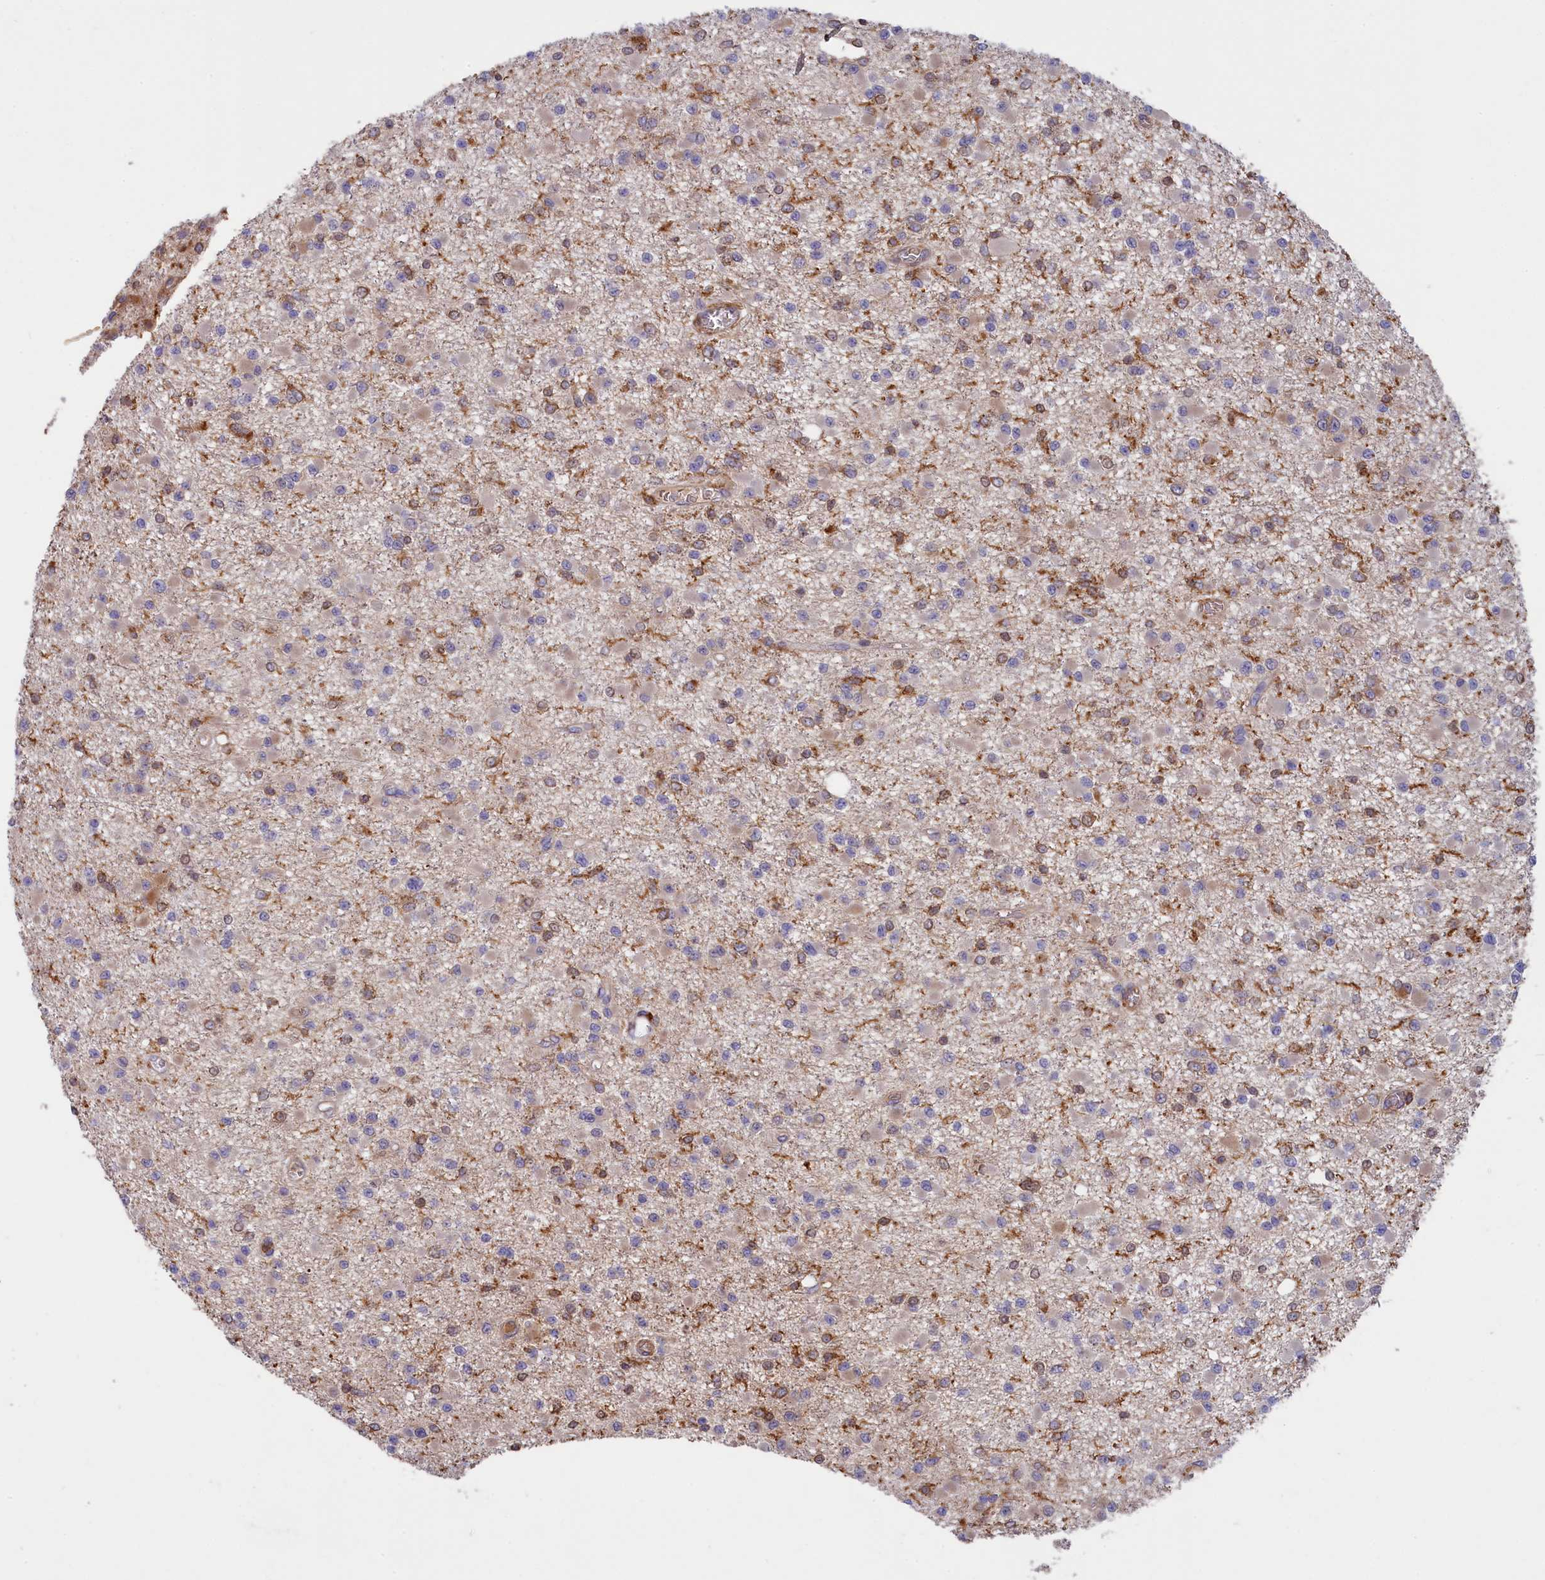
{"staining": {"intensity": "moderate", "quantity": "<25%", "location": "cytoplasmic/membranous"}, "tissue": "glioma", "cell_type": "Tumor cells", "image_type": "cancer", "snomed": [{"axis": "morphology", "description": "Glioma, malignant, Low grade"}, {"axis": "topography", "description": "Brain"}], "caption": "Glioma was stained to show a protein in brown. There is low levels of moderate cytoplasmic/membranous staining in about <25% of tumor cells.", "gene": "FERMT1", "patient": {"sex": "female", "age": 22}}